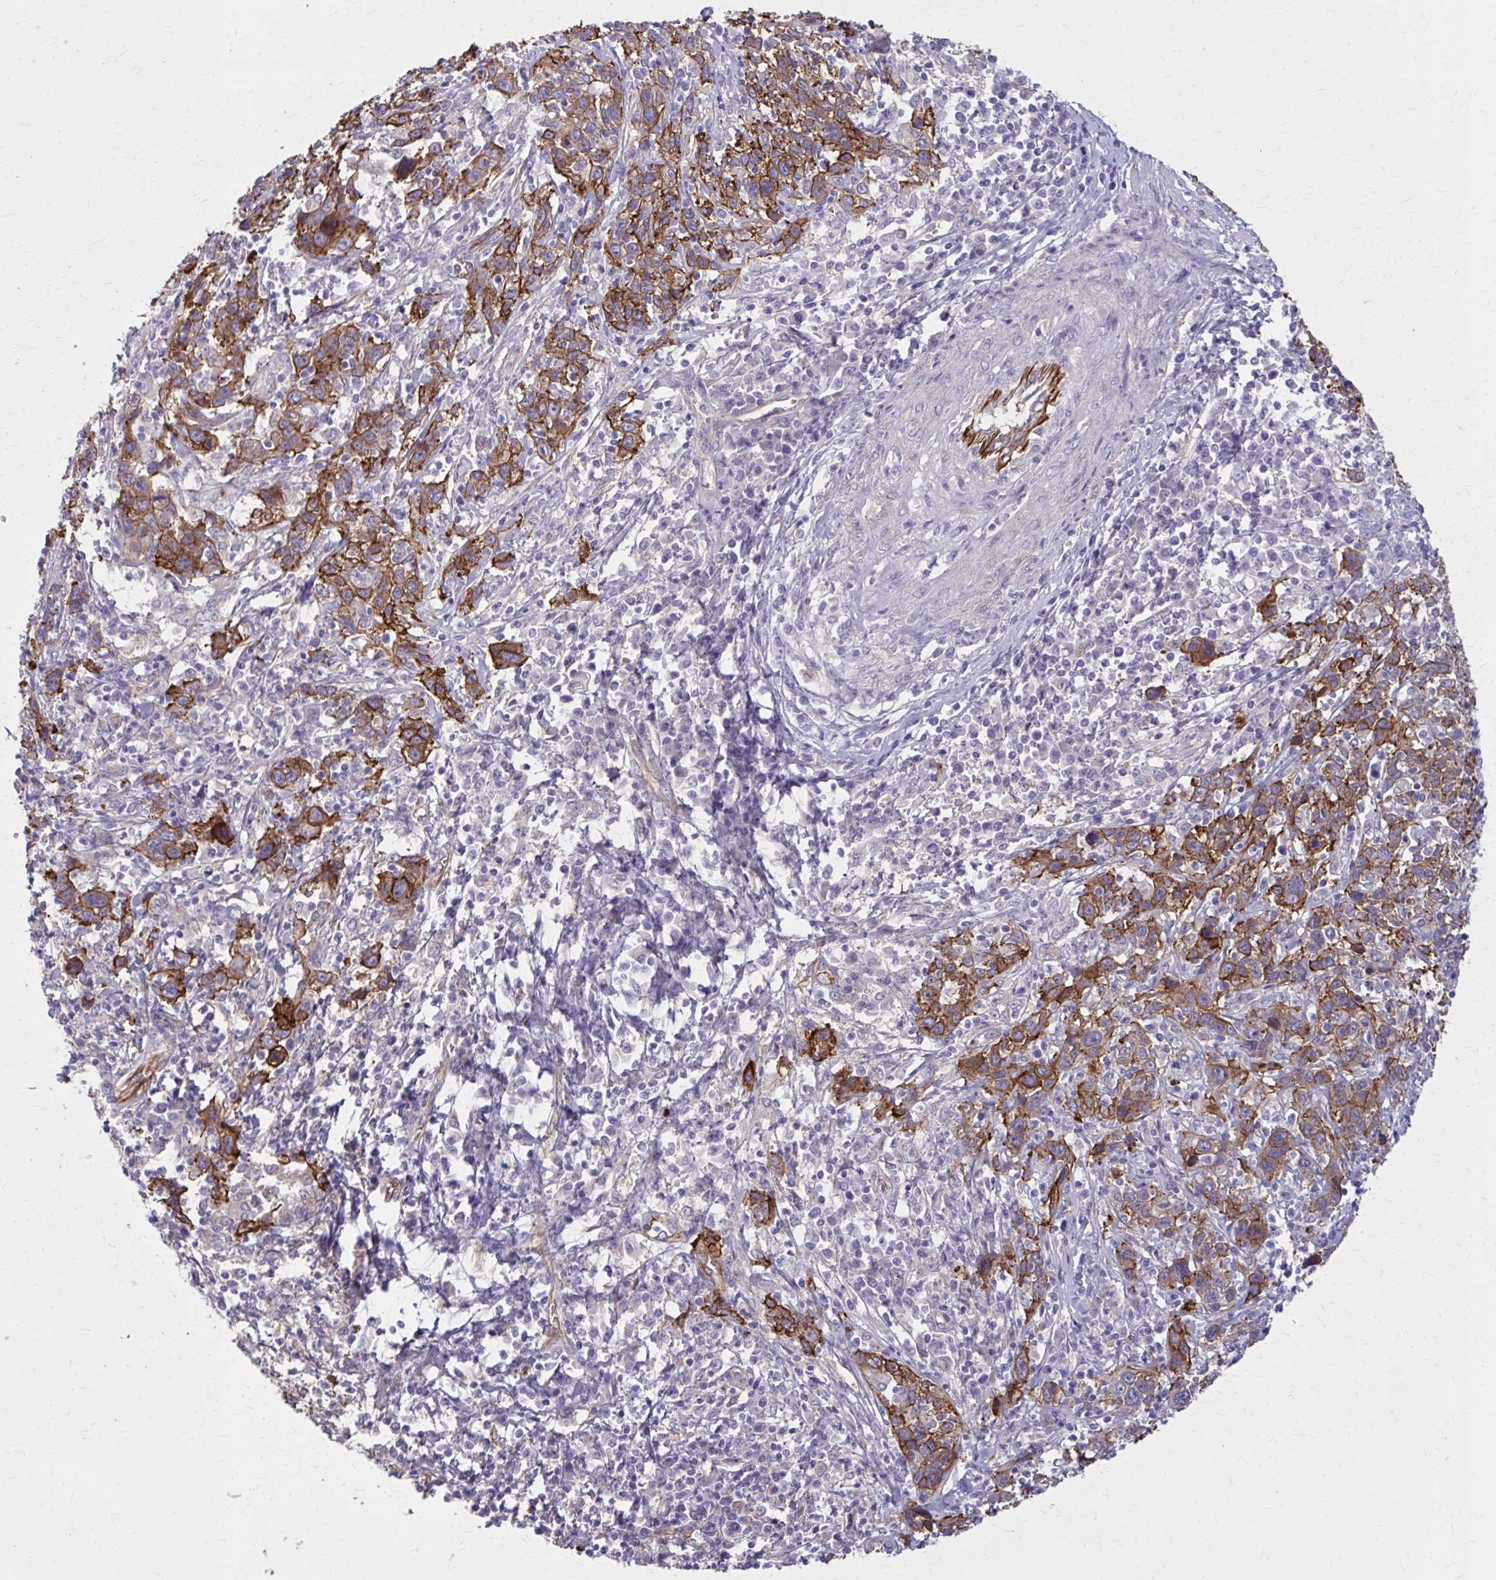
{"staining": {"intensity": "strong", "quantity": ">75%", "location": "cytoplasmic/membranous"}, "tissue": "cervical cancer", "cell_type": "Tumor cells", "image_type": "cancer", "snomed": [{"axis": "morphology", "description": "Squamous cell carcinoma, NOS"}, {"axis": "topography", "description": "Cervix"}], "caption": "Approximately >75% of tumor cells in human cervical cancer reveal strong cytoplasmic/membranous protein expression as visualized by brown immunohistochemical staining.", "gene": "ZDHHC7", "patient": {"sex": "female", "age": 46}}